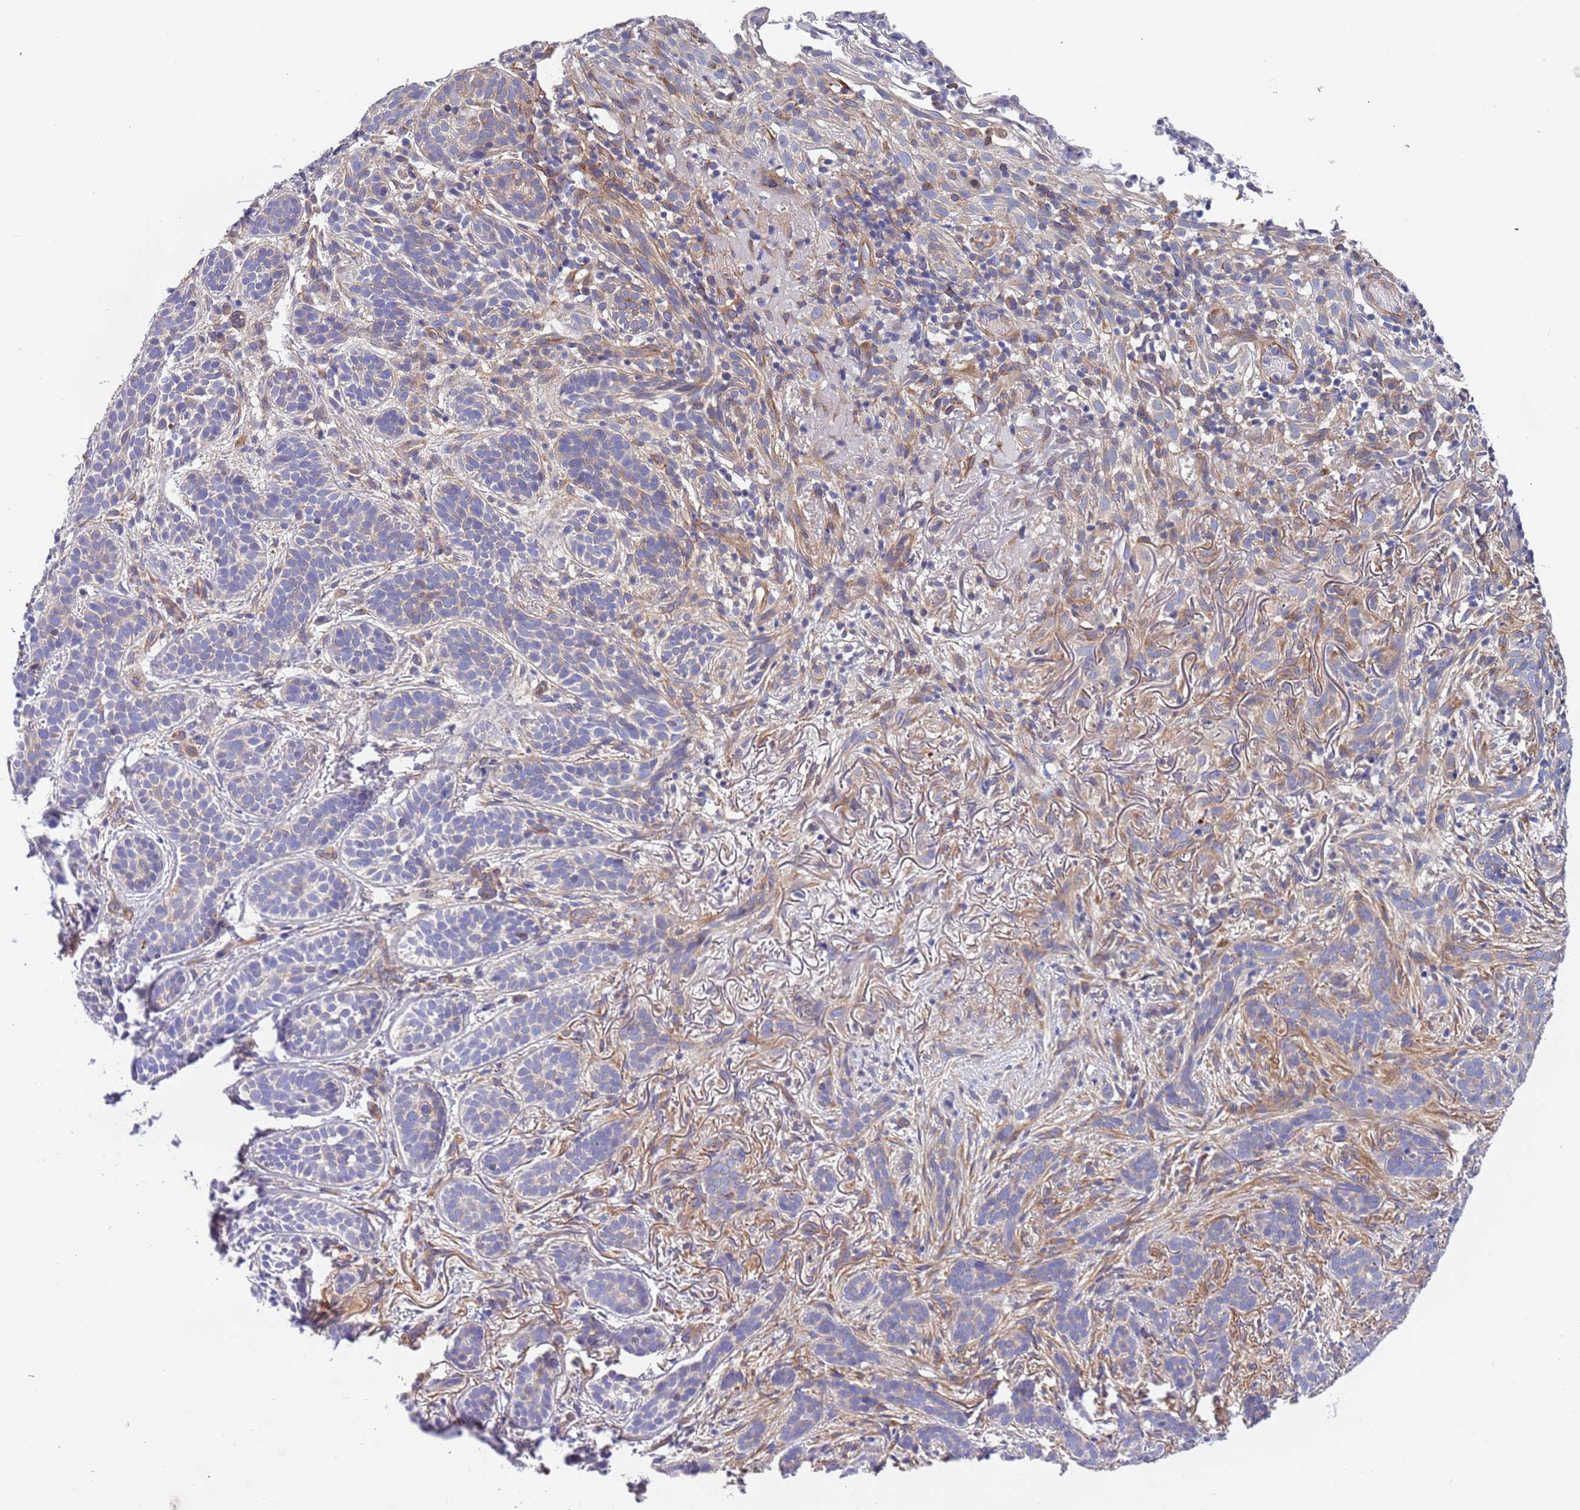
{"staining": {"intensity": "negative", "quantity": "none", "location": "none"}, "tissue": "skin cancer", "cell_type": "Tumor cells", "image_type": "cancer", "snomed": [{"axis": "morphology", "description": "Basal cell carcinoma"}, {"axis": "topography", "description": "Skin"}], "caption": "Immunohistochemical staining of basal cell carcinoma (skin) shows no significant expression in tumor cells.", "gene": "LAMB4", "patient": {"sex": "male", "age": 71}}